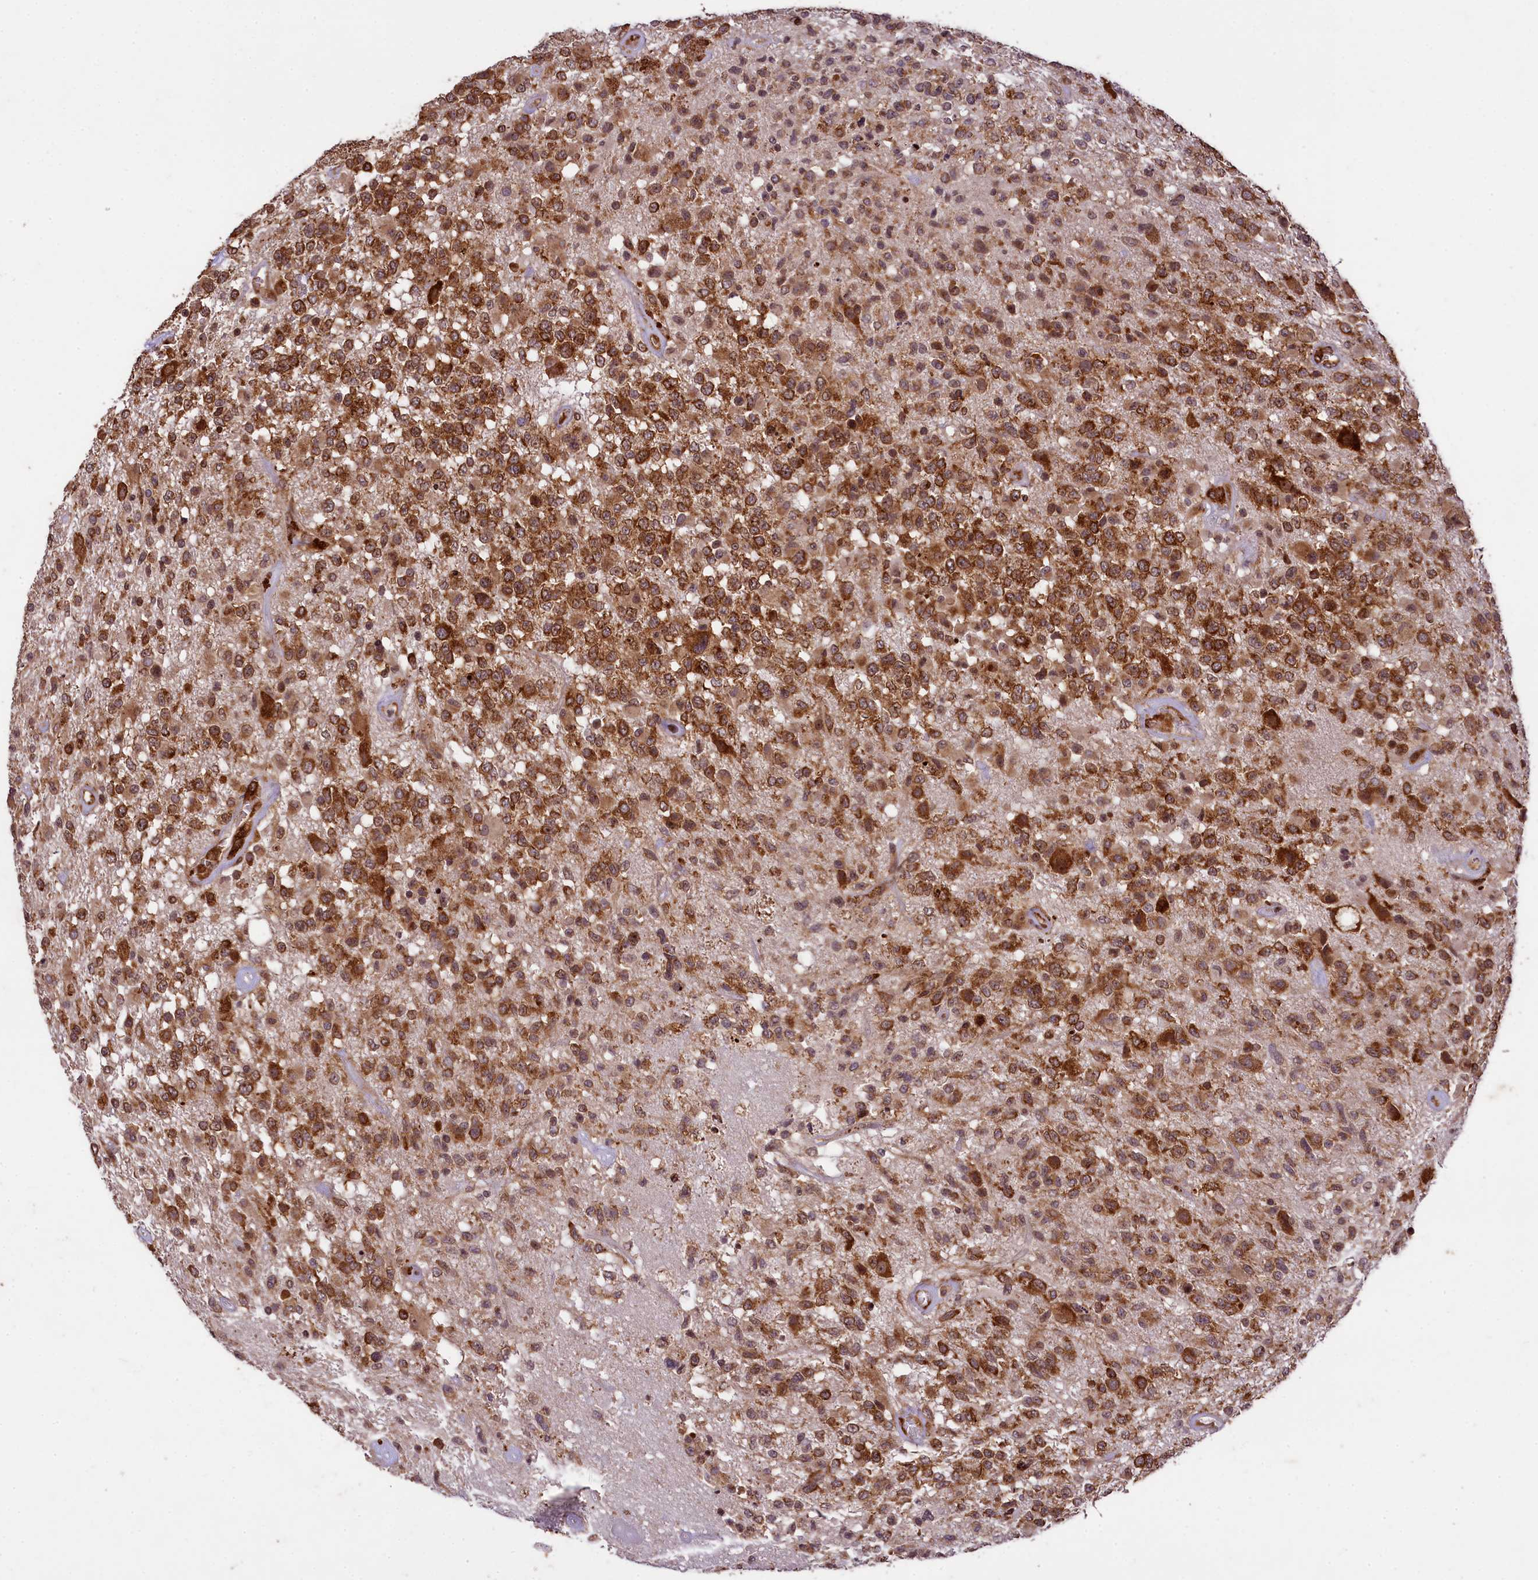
{"staining": {"intensity": "strong", "quantity": ">75%", "location": "cytoplasmic/membranous"}, "tissue": "glioma", "cell_type": "Tumor cells", "image_type": "cancer", "snomed": [{"axis": "morphology", "description": "Glioma, malignant, High grade"}, {"axis": "morphology", "description": "Glioblastoma, NOS"}, {"axis": "topography", "description": "Brain"}], "caption": "High-power microscopy captured an immunohistochemistry (IHC) image of glioblastoma, revealing strong cytoplasmic/membranous positivity in approximately >75% of tumor cells.", "gene": "LARP4", "patient": {"sex": "male", "age": 60}}